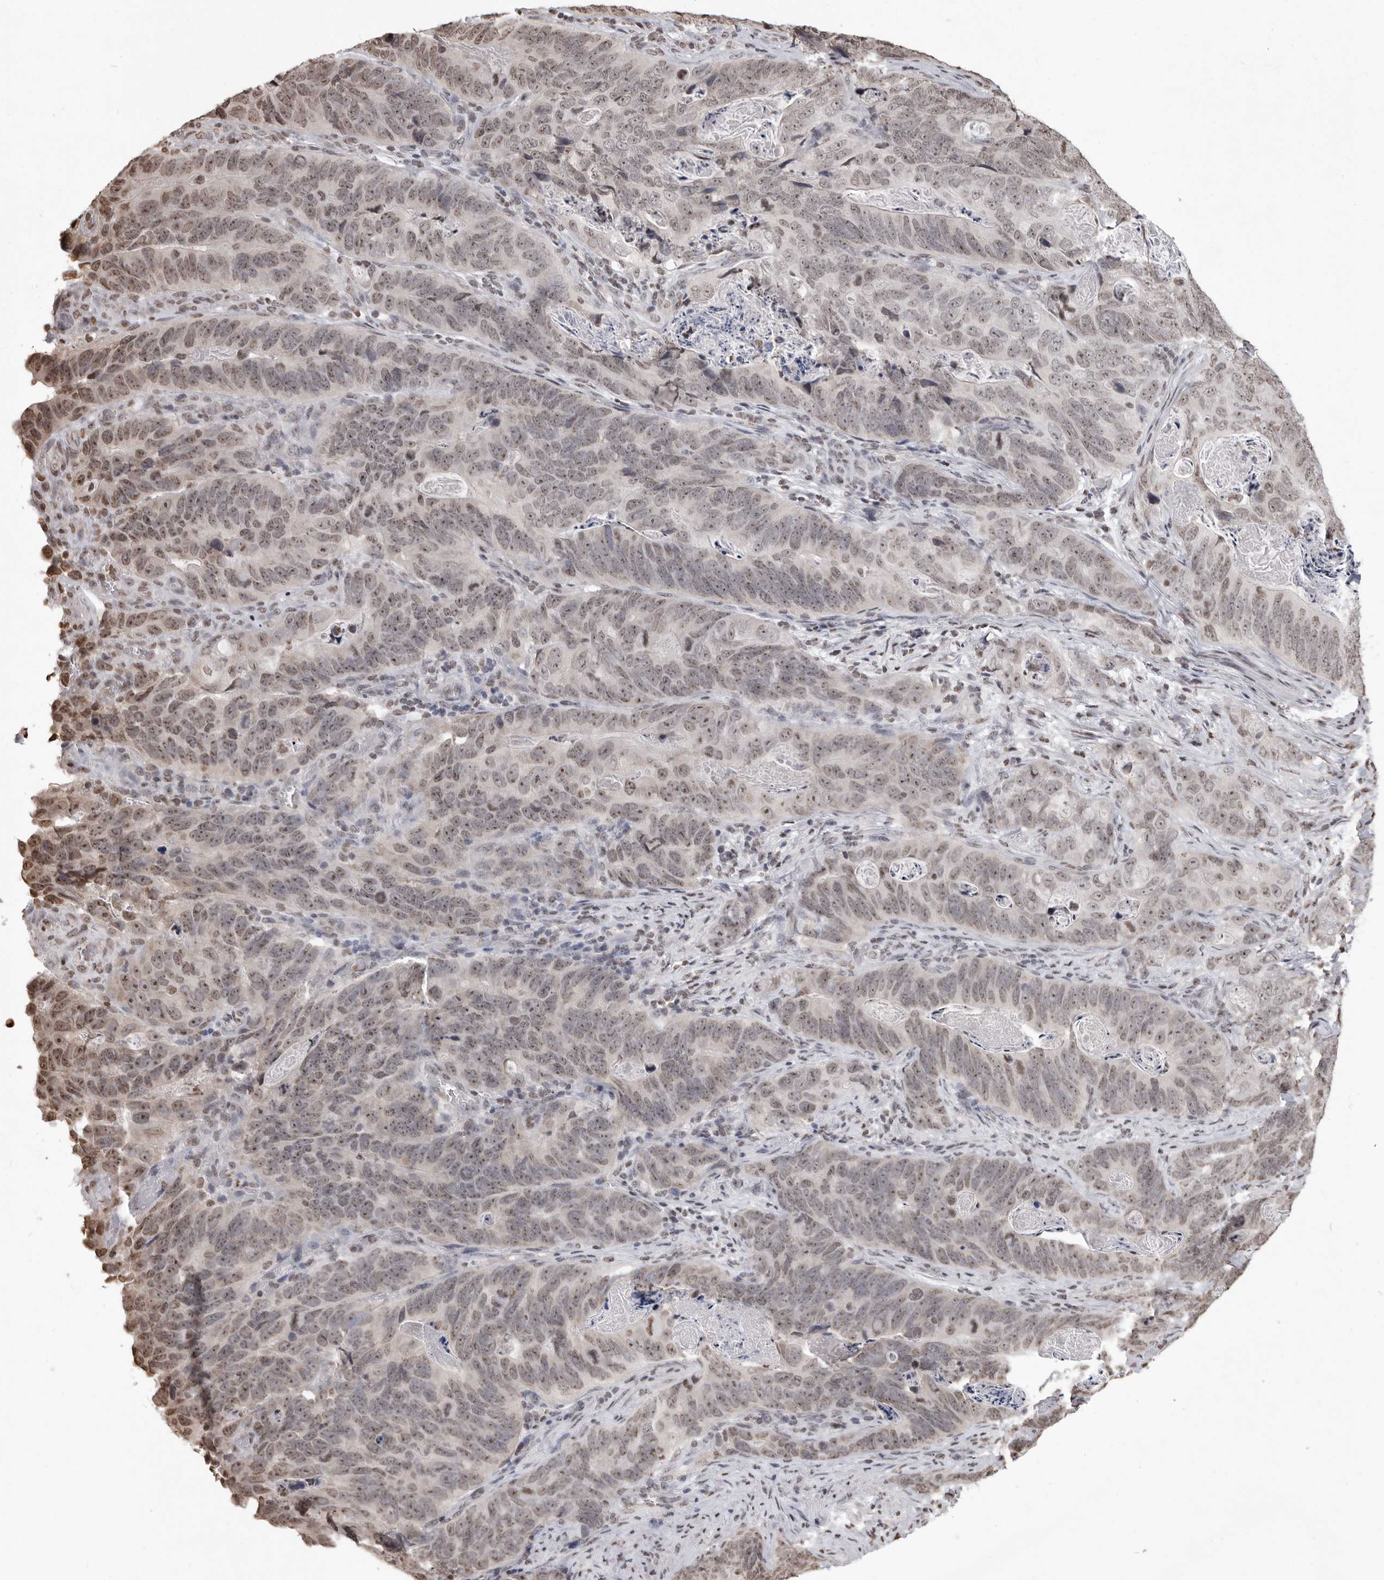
{"staining": {"intensity": "weak", "quantity": ">75%", "location": "nuclear"}, "tissue": "stomach cancer", "cell_type": "Tumor cells", "image_type": "cancer", "snomed": [{"axis": "morphology", "description": "Normal tissue, NOS"}, {"axis": "morphology", "description": "Adenocarcinoma, NOS"}, {"axis": "topography", "description": "Stomach"}], "caption": "Stomach adenocarcinoma tissue demonstrates weak nuclear positivity in approximately >75% of tumor cells Using DAB (3,3'-diaminobenzidine) (brown) and hematoxylin (blue) stains, captured at high magnification using brightfield microscopy.", "gene": "WDR45", "patient": {"sex": "female", "age": 89}}